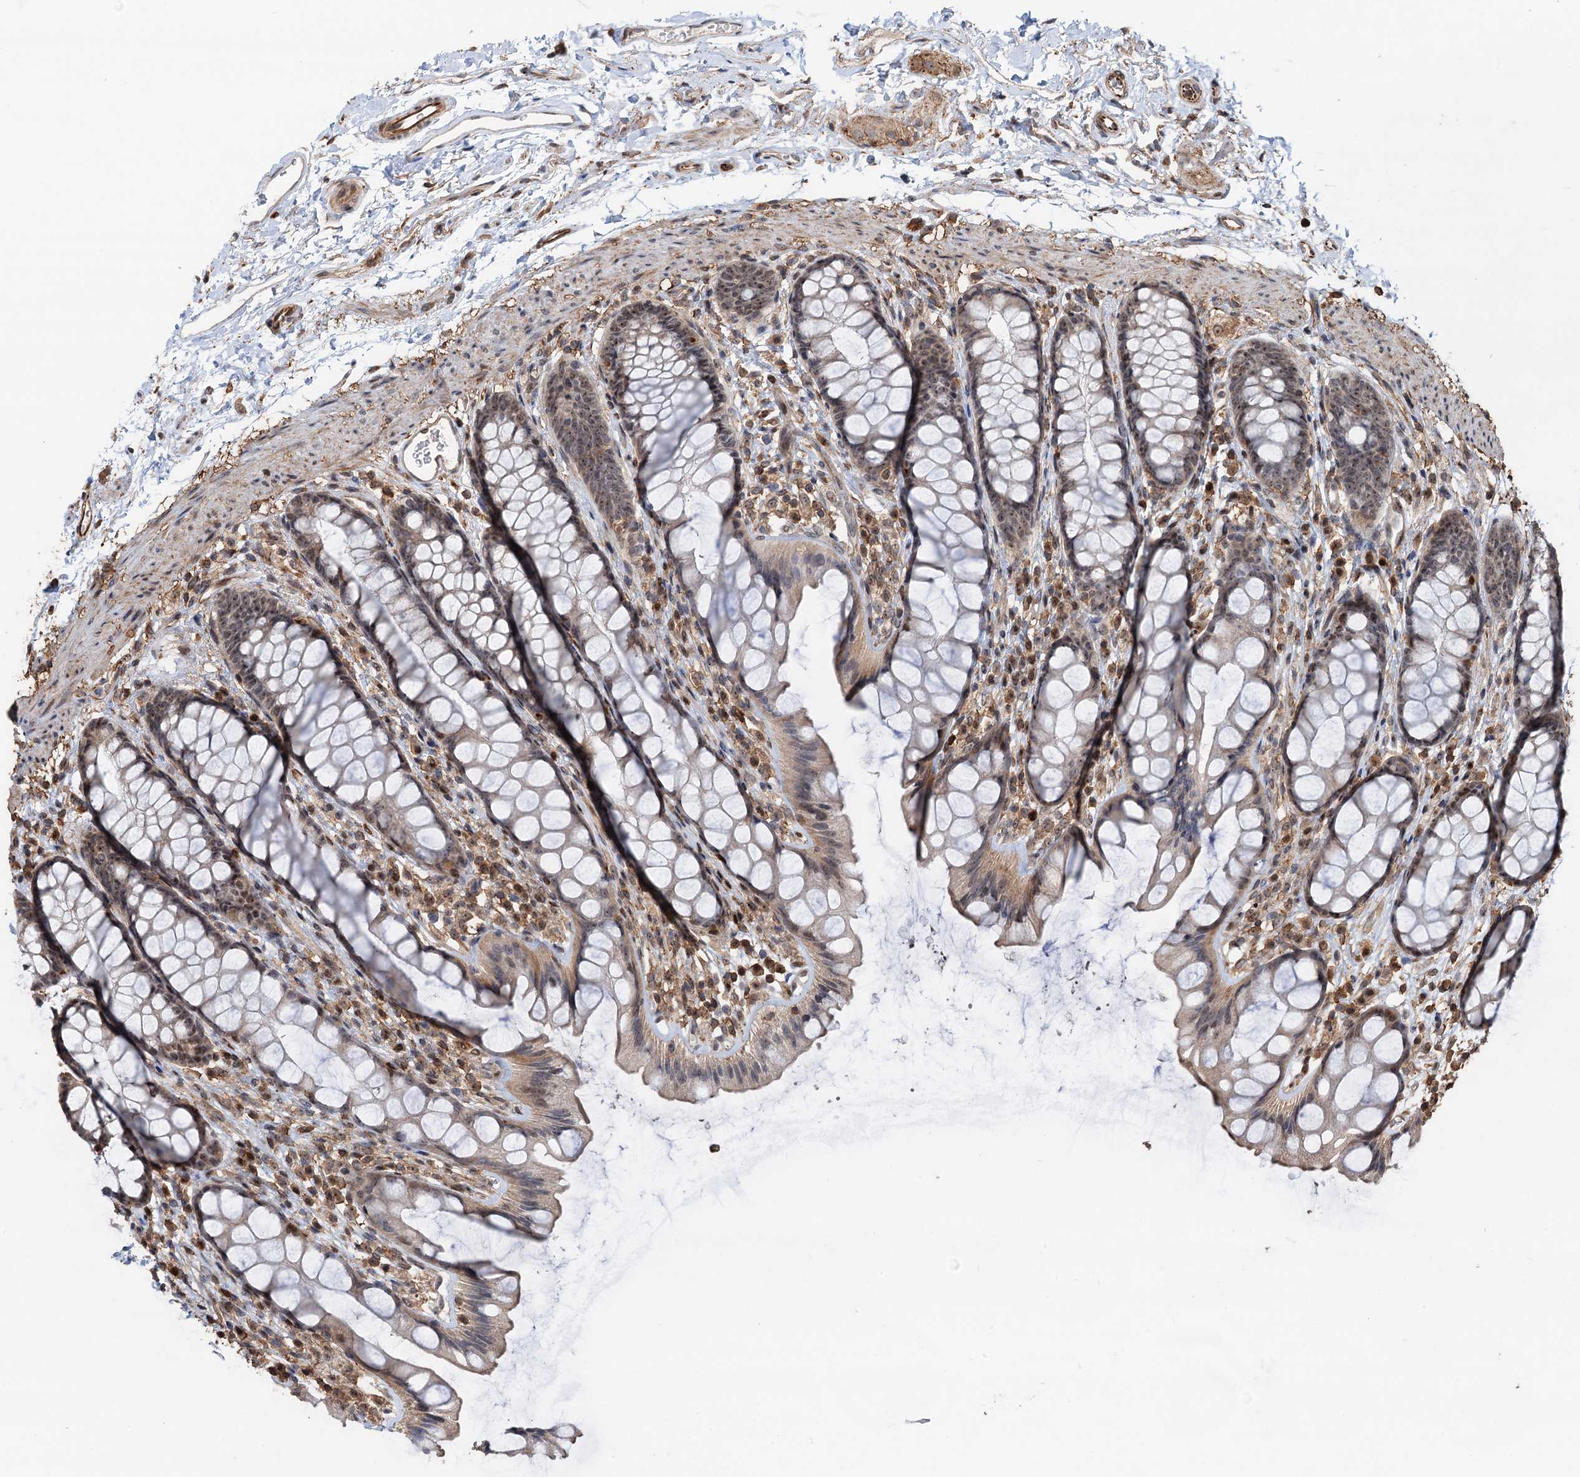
{"staining": {"intensity": "moderate", "quantity": ">75%", "location": "nuclear"}, "tissue": "rectum", "cell_type": "Glandular cells", "image_type": "normal", "snomed": [{"axis": "morphology", "description": "Normal tissue, NOS"}, {"axis": "topography", "description": "Rectum"}], "caption": "A medium amount of moderate nuclear positivity is identified in approximately >75% of glandular cells in normal rectum. (DAB IHC with brightfield microscopy, high magnification).", "gene": "TMA16", "patient": {"sex": "female", "age": 65}}